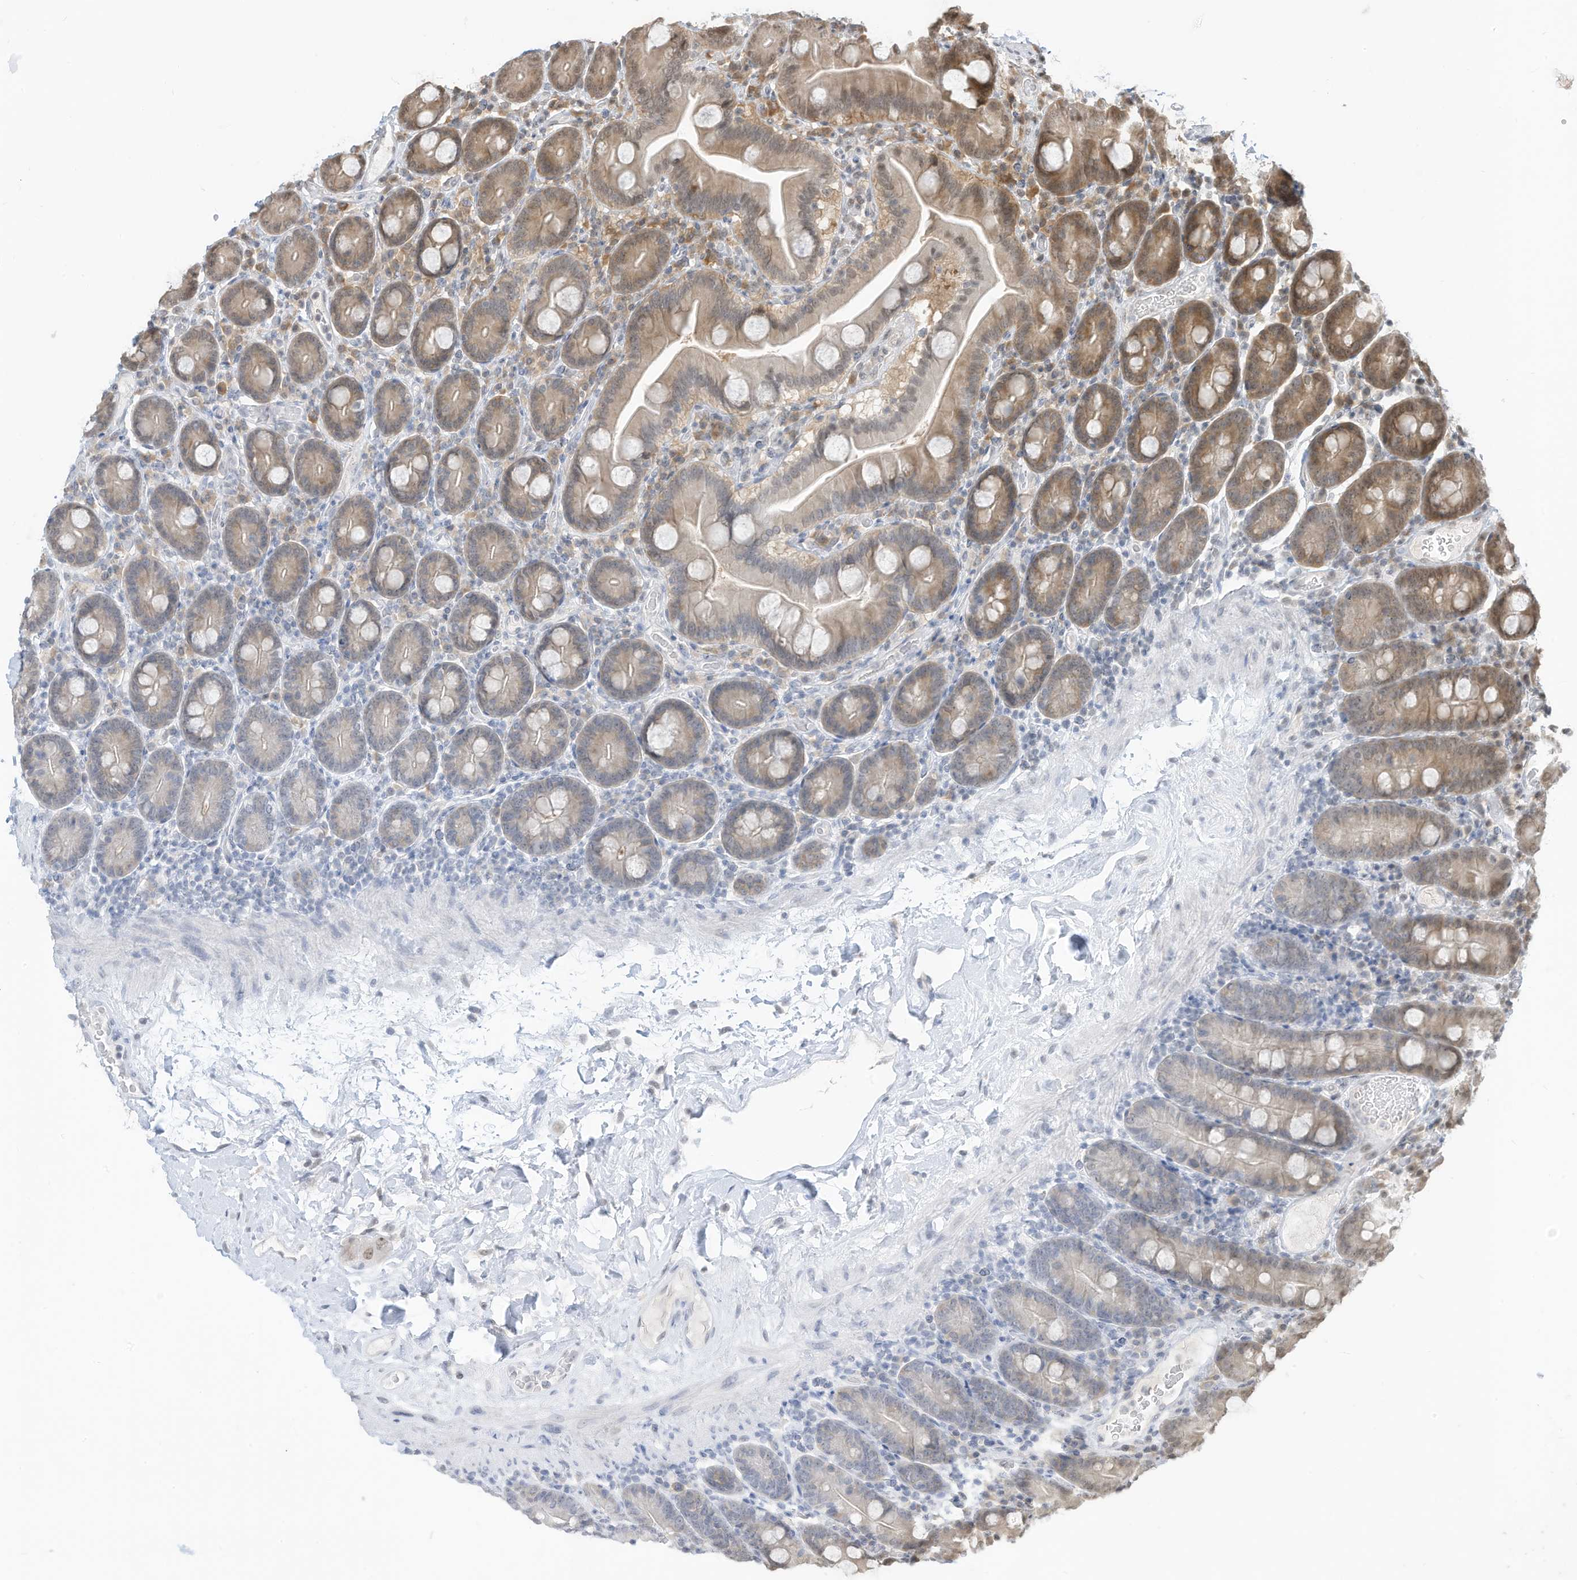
{"staining": {"intensity": "moderate", "quantity": "<25%", "location": "cytoplasmic/membranous,nuclear"}, "tissue": "duodenum", "cell_type": "Glandular cells", "image_type": "normal", "snomed": [{"axis": "morphology", "description": "Normal tissue, NOS"}, {"axis": "topography", "description": "Duodenum"}], "caption": "An image of human duodenum stained for a protein displays moderate cytoplasmic/membranous,nuclear brown staining in glandular cells. The staining was performed using DAB to visualize the protein expression in brown, while the nuclei were stained in blue with hematoxylin (Magnification: 20x).", "gene": "ZNF195", "patient": {"sex": "male", "age": 55}}